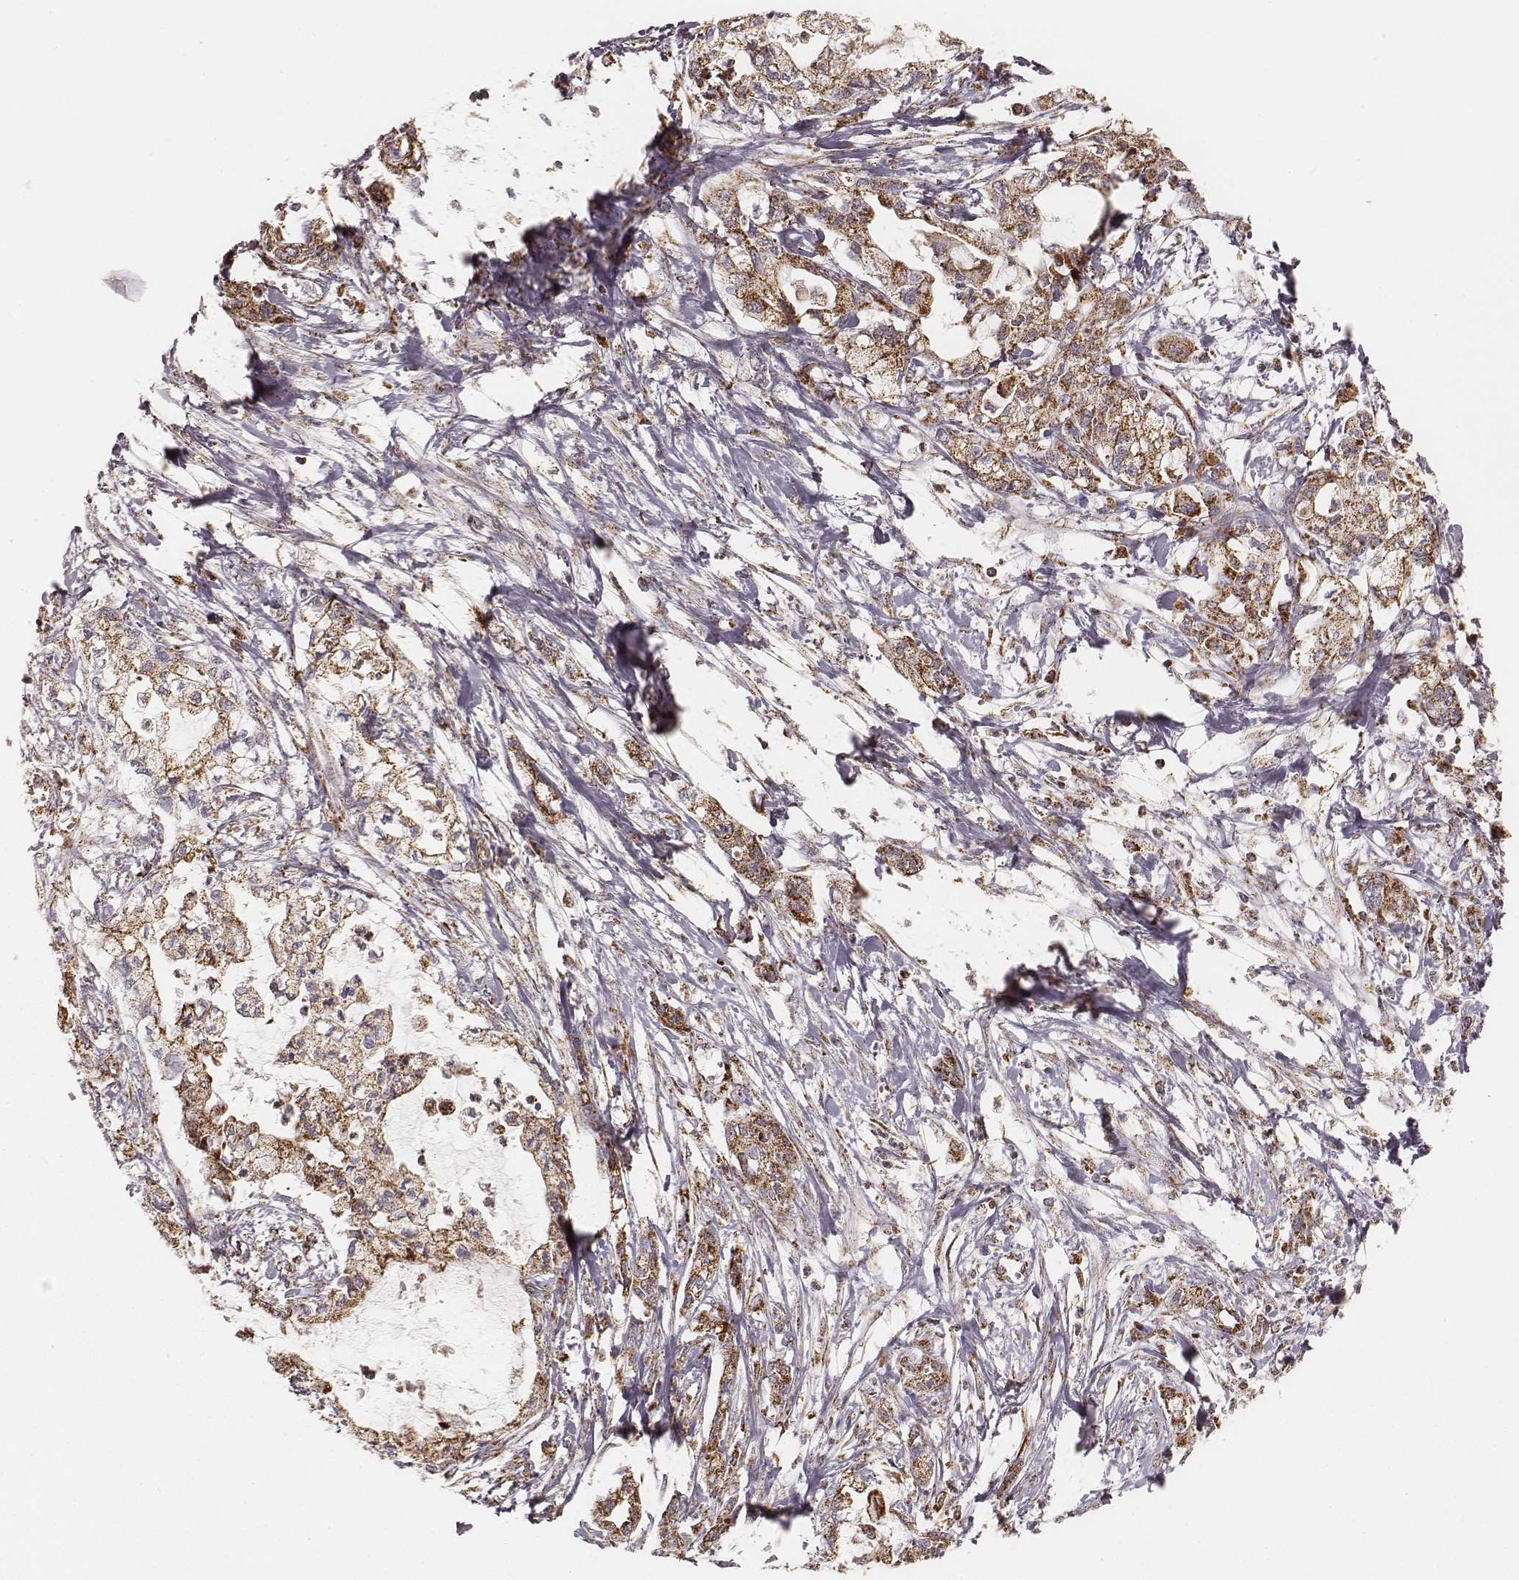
{"staining": {"intensity": "moderate", "quantity": ">75%", "location": "cytoplasmic/membranous"}, "tissue": "pancreatic cancer", "cell_type": "Tumor cells", "image_type": "cancer", "snomed": [{"axis": "morphology", "description": "Adenocarcinoma, NOS"}, {"axis": "topography", "description": "Pancreas"}], "caption": "Immunohistochemistry (IHC) micrograph of human pancreatic adenocarcinoma stained for a protein (brown), which shows medium levels of moderate cytoplasmic/membranous expression in about >75% of tumor cells.", "gene": "CS", "patient": {"sex": "male", "age": 54}}